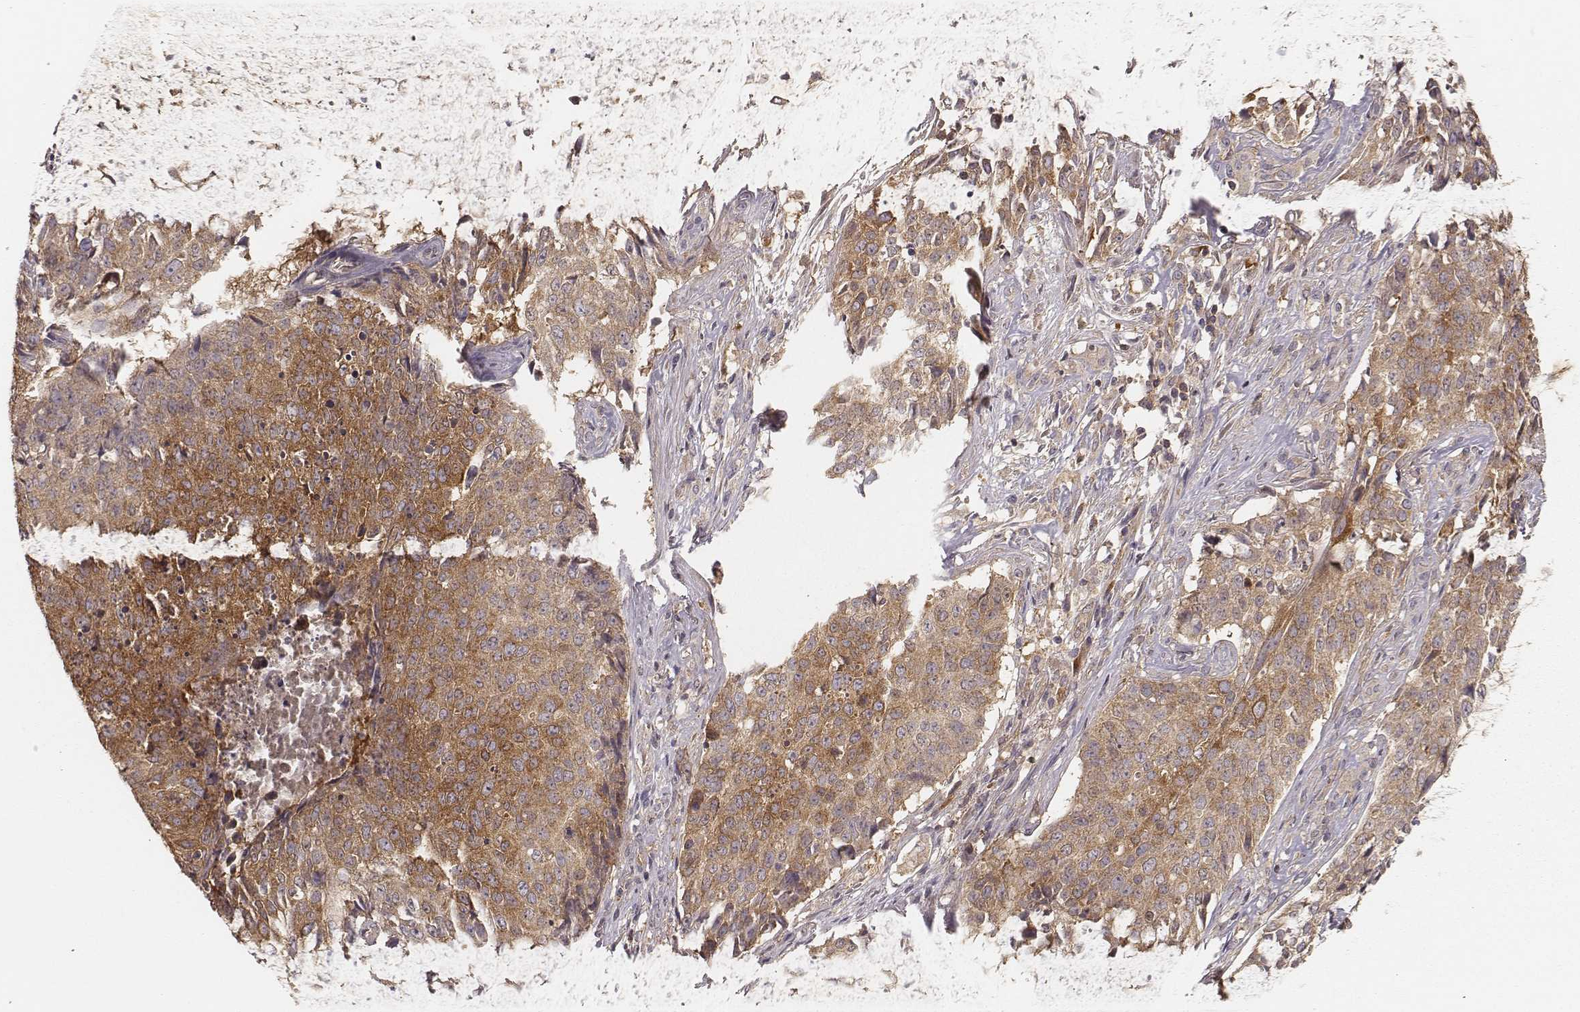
{"staining": {"intensity": "moderate", "quantity": ">75%", "location": "cytoplasmic/membranous"}, "tissue": "lung cancer", "cell_type": "Tumor cells", "image_type": "cancer", "snomed": [{"axis": "morphology", "description": "Normal tissue, NOS"}, {"axis": "morphology", "description": "Squamous cell carcinoma, NOS"}, {"axis": "topography", "description": "Bronchus"}, {"axis": "topography", "description": "Lung"}], "caption": "There is medium levels of moderate cytoplasmic/membranous positivity in tumor cells of lung cancer (squamous cell carcinoma), as demonstrated by immunohistochemical staining (brown color).", "gene": "CARS1", "patient": {"sex": "male", "age": 64}}